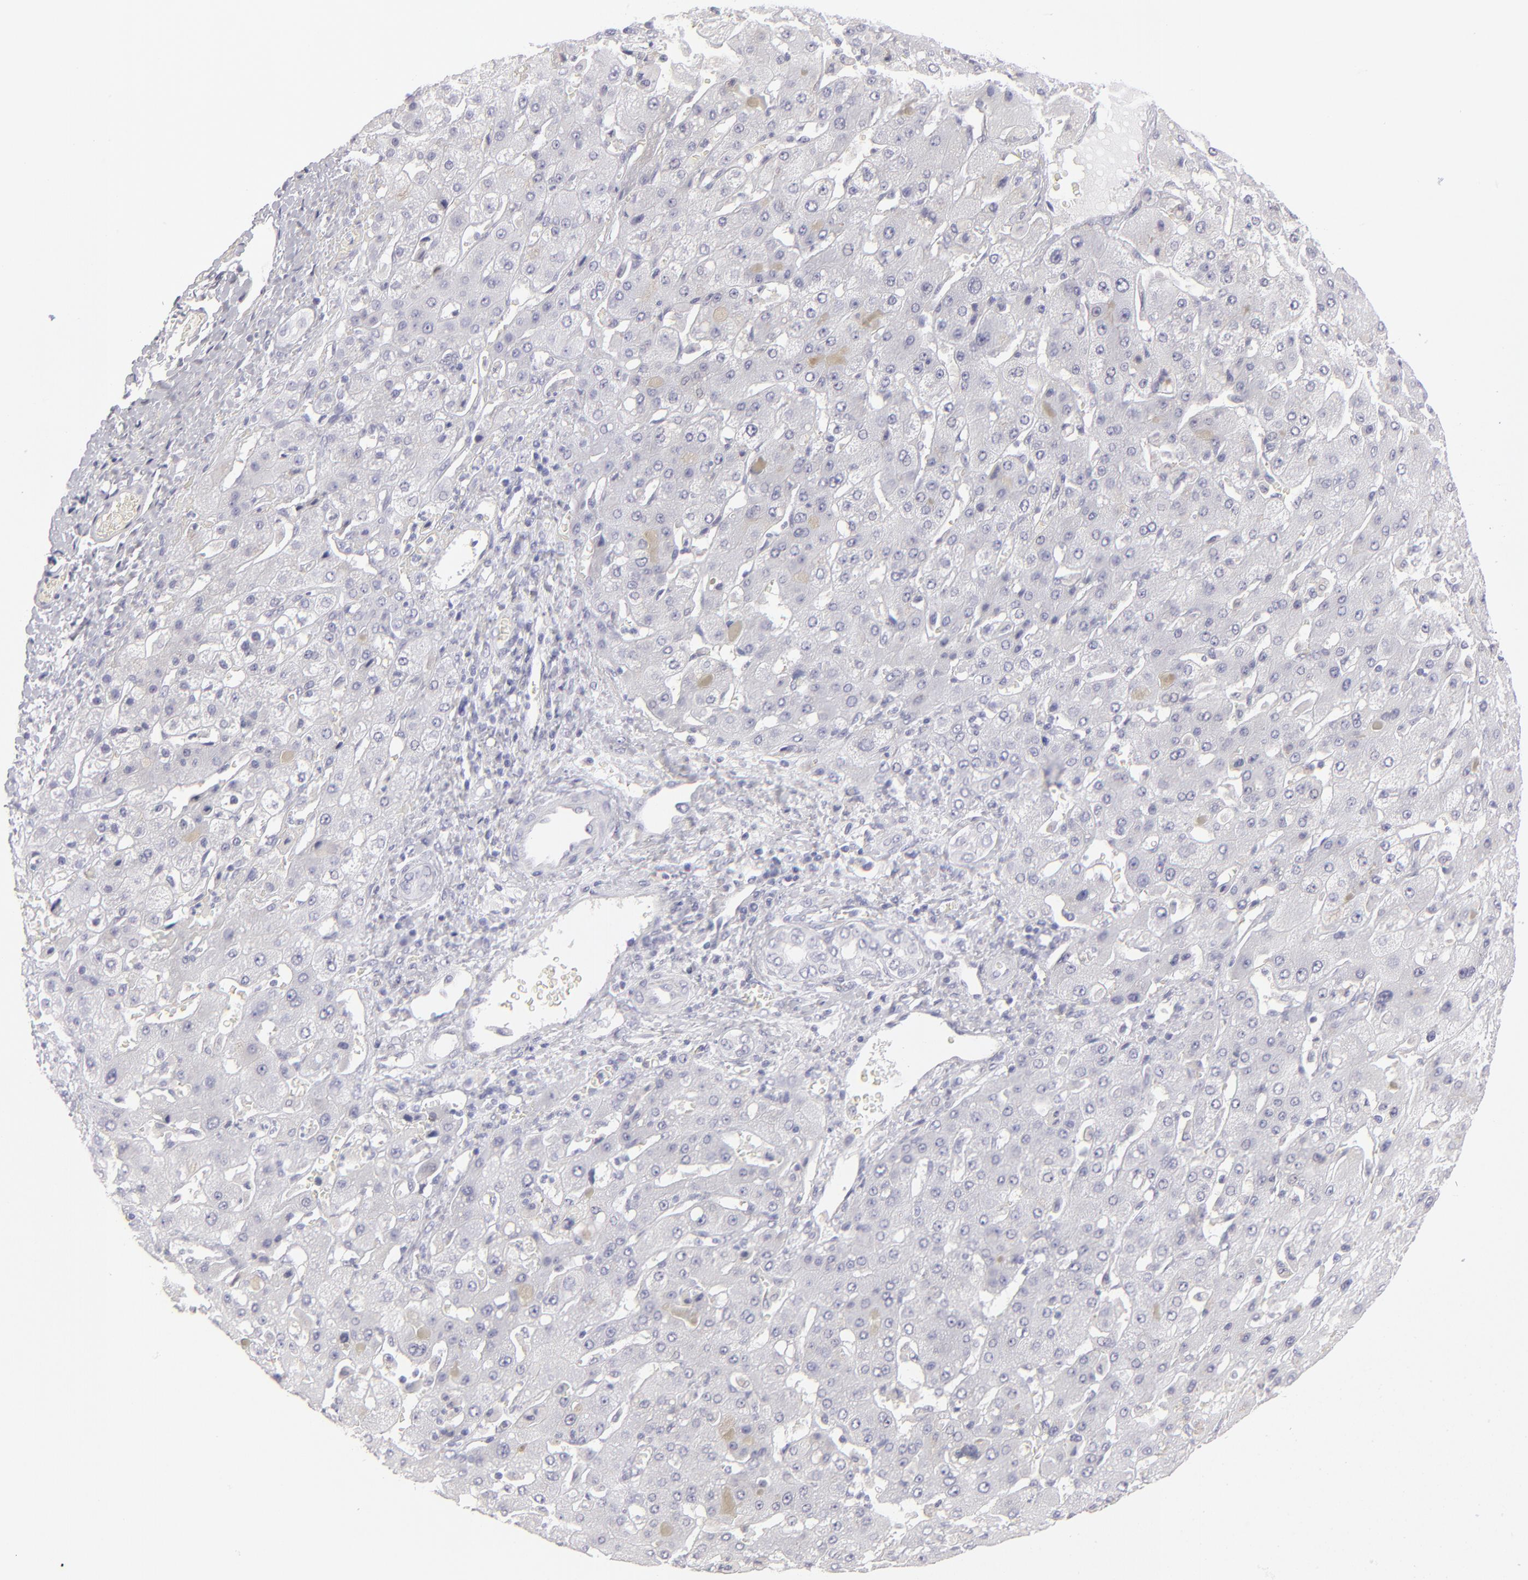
{"staining": {"intensity": "negative", "quantity": "none", "location": "none"}, "tissue": "liver cancer", "cell_type": "Tumor cells", "image_type": "cancer", "snomed": [{"axis": "morphology", "description": "Cholangiocarcinoma"}, {"axis": "topography", "description": "Liver"}], "caption": "IHC photomicrograph of human liver cancer (cholangiocarcinoma) stained for a protein (brown), which shows no expression in tumor cells.", "gene": "ABCC4", "patient": {"sex": "female", "age": 52}}